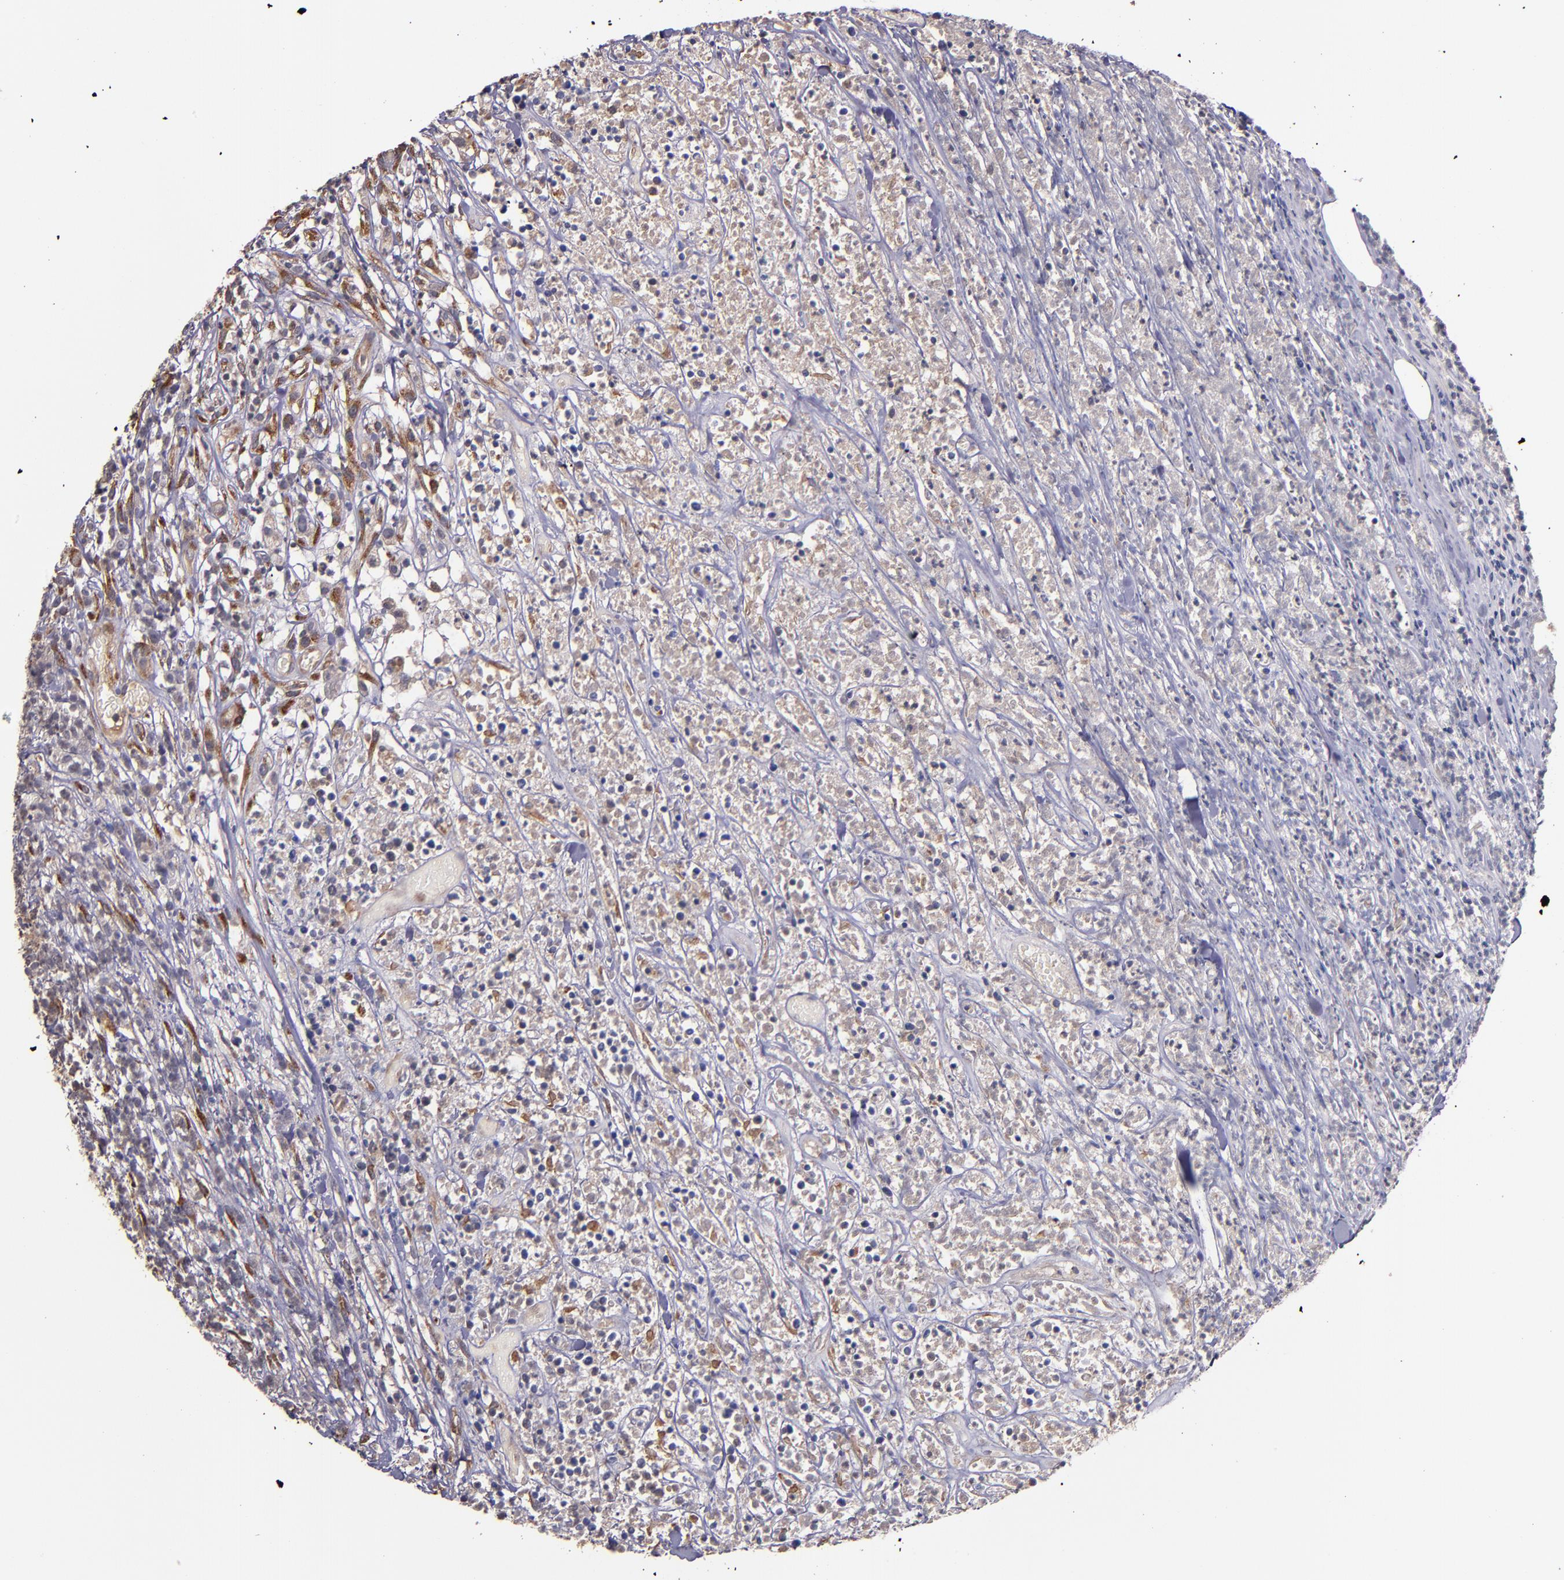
{"staining": {"intensity": "moderate", "quantity": "<25%", "location": "cytoplasmic/membranous"}, "tissue": "lymphoma", "cell_type": "Tumor cells", "image_type": "cancer", "snomed": [{"axis": "morphology", "description": "Malignant lymphoma, non-Hodgkin's type, High grade"}, {"axis": "topography", "description": "Lymph node"}], "caption": "Lymphoma tissue exhibits moderate cytoplasmic/membranous staining in about <25% of tumor cells, visualized by immunohistochemistry. The staining was performed using DAB, with brown indicating positive protein expression. Nuclei are stained blue with hematoxylin.", "gene": "PRAF2", "patient": {"sex": "female", "age": 73}}